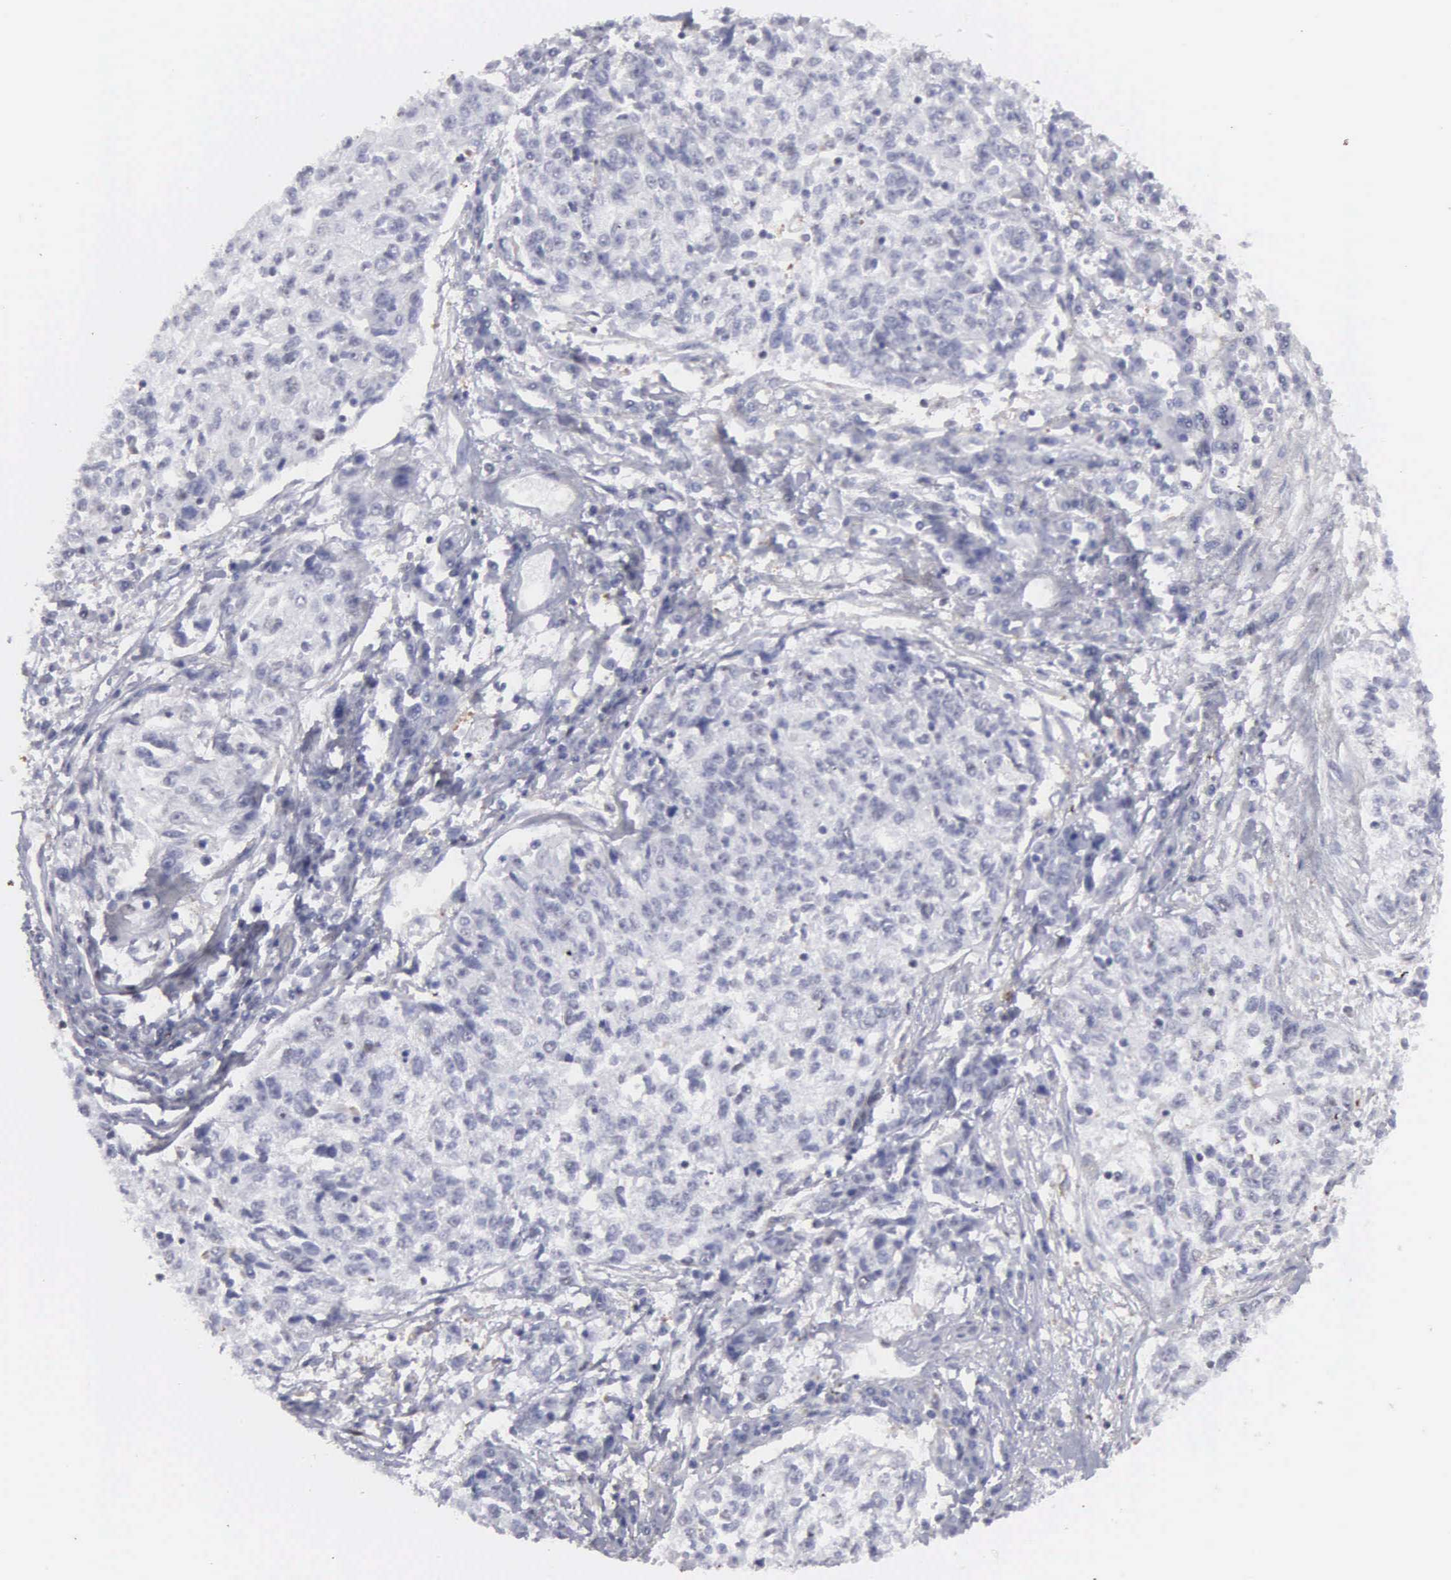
{"staining": {"intensity": "moderate", "quantity": "25%-75%", "location": "nuclear"}, "tissue": "cervical cancer", "cell_type": "Tumor cells", "image_type": "cancer", "snomed": [{"axis": "morphology", "description": "Squamous cell carcinoma, NOS"}, {"axis": "topography", "description": "Cervix"}], "caption": "Protein positivity by immunohistochemistry exhibits moderate nuclear staining in about 25%-75% of tumor cells in cervical cancer (squamous cell carcinoma).", "gene": "KIAA0586", "patient": {"sex": "female", "age": 57}}